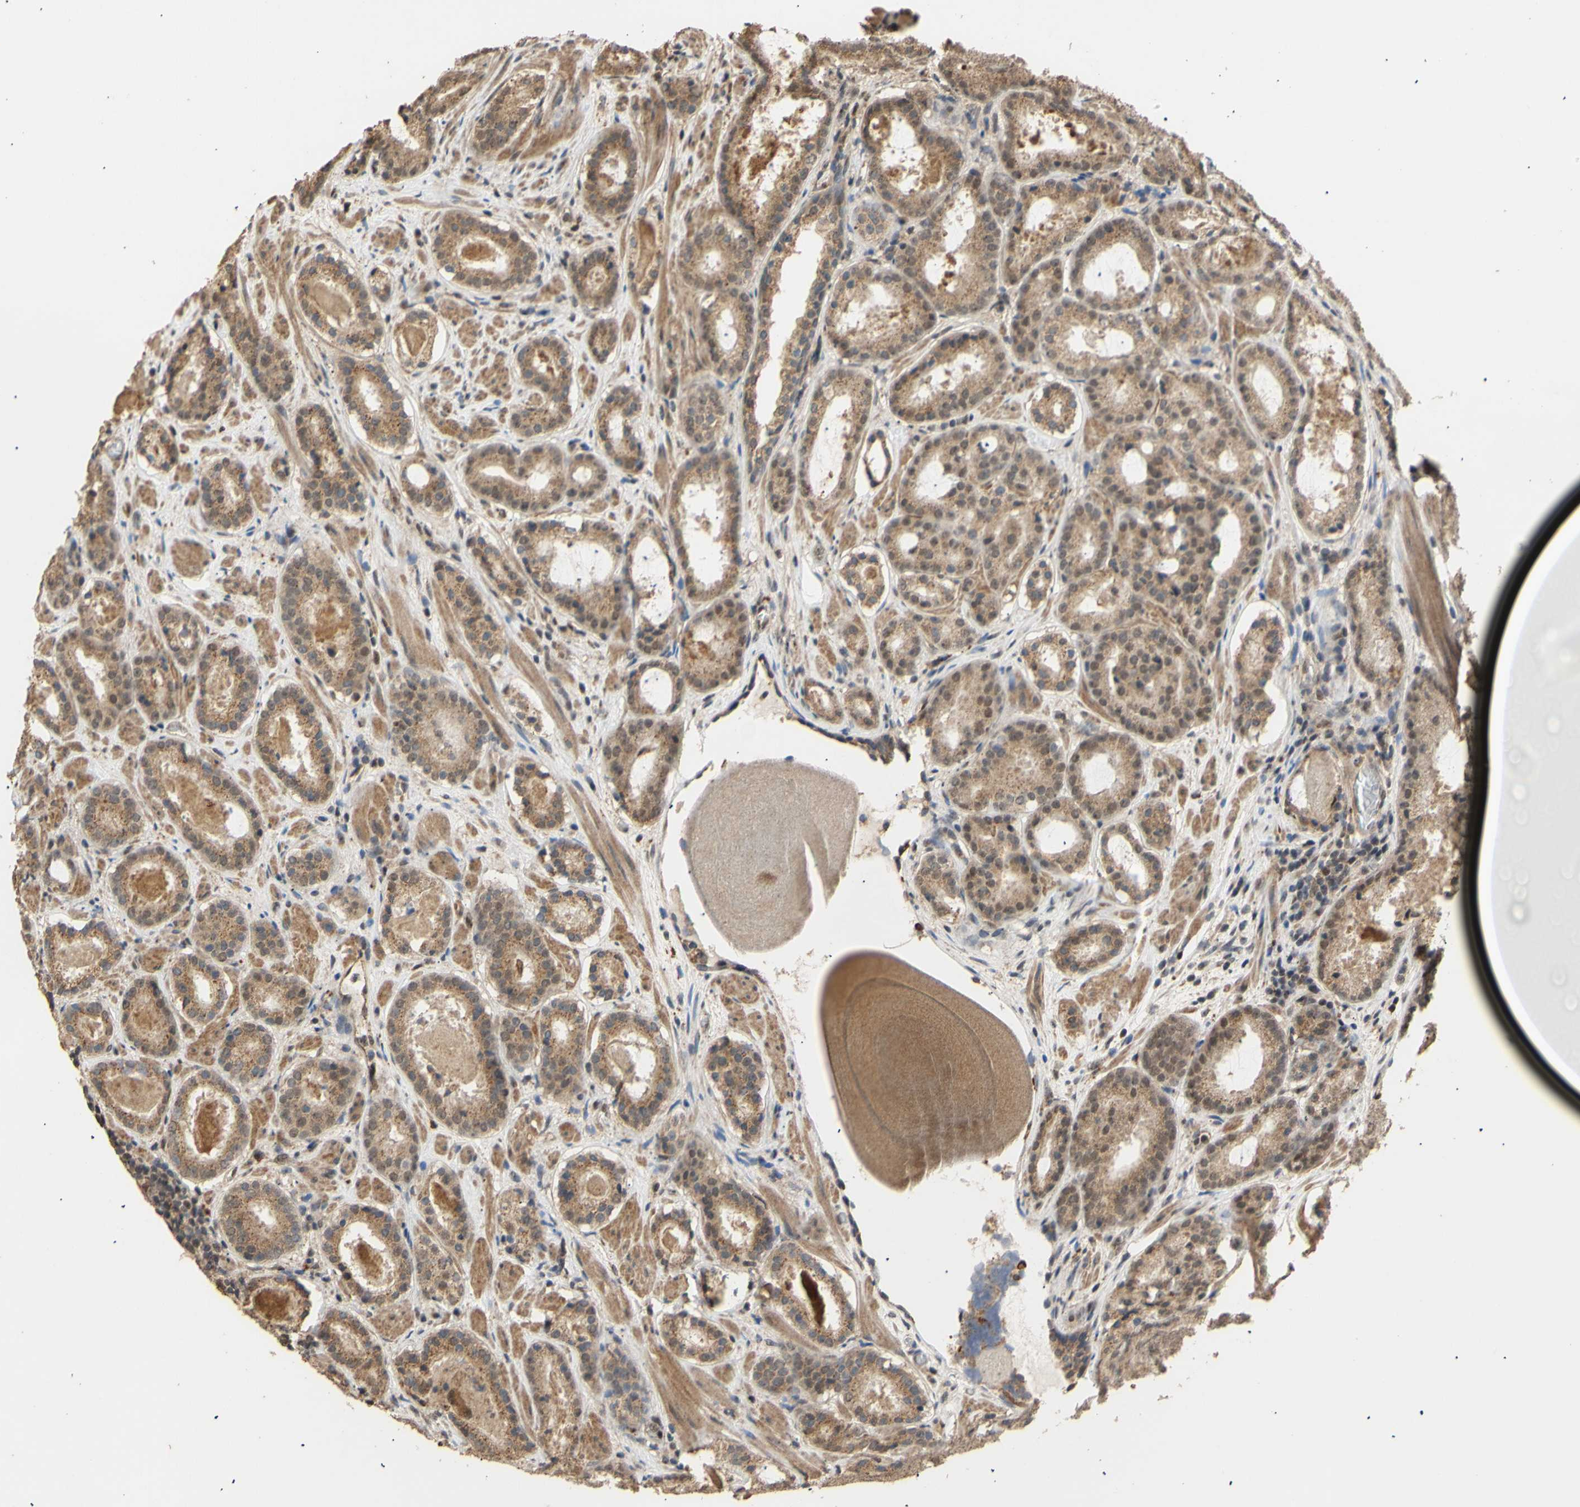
{"staining": {"intensity": "moderate", "quantity": ">75%", "location": "cytoplasmic/membranous"}, "tissue": "prostate cancer", "cell_type": "Tumor cells", "image_type": "cancer", "snomed": [{"axis": "morphology", "description": "Adenocarcinoma, Low grade"}, {"axis": "topography", "description": "Prostate"}], "caption": "Immunohistochemistry (IHC) (DAB (3,3'-diaminobenzidine)) staining of prostate adenocarcinoma (low-grade) exhibits moderate cytoplasmic/membranous protein positivity in approximately >75% of tumor cells.", "gene": "GTF2E2", "patient": {"sex": "male", "age": 69}}